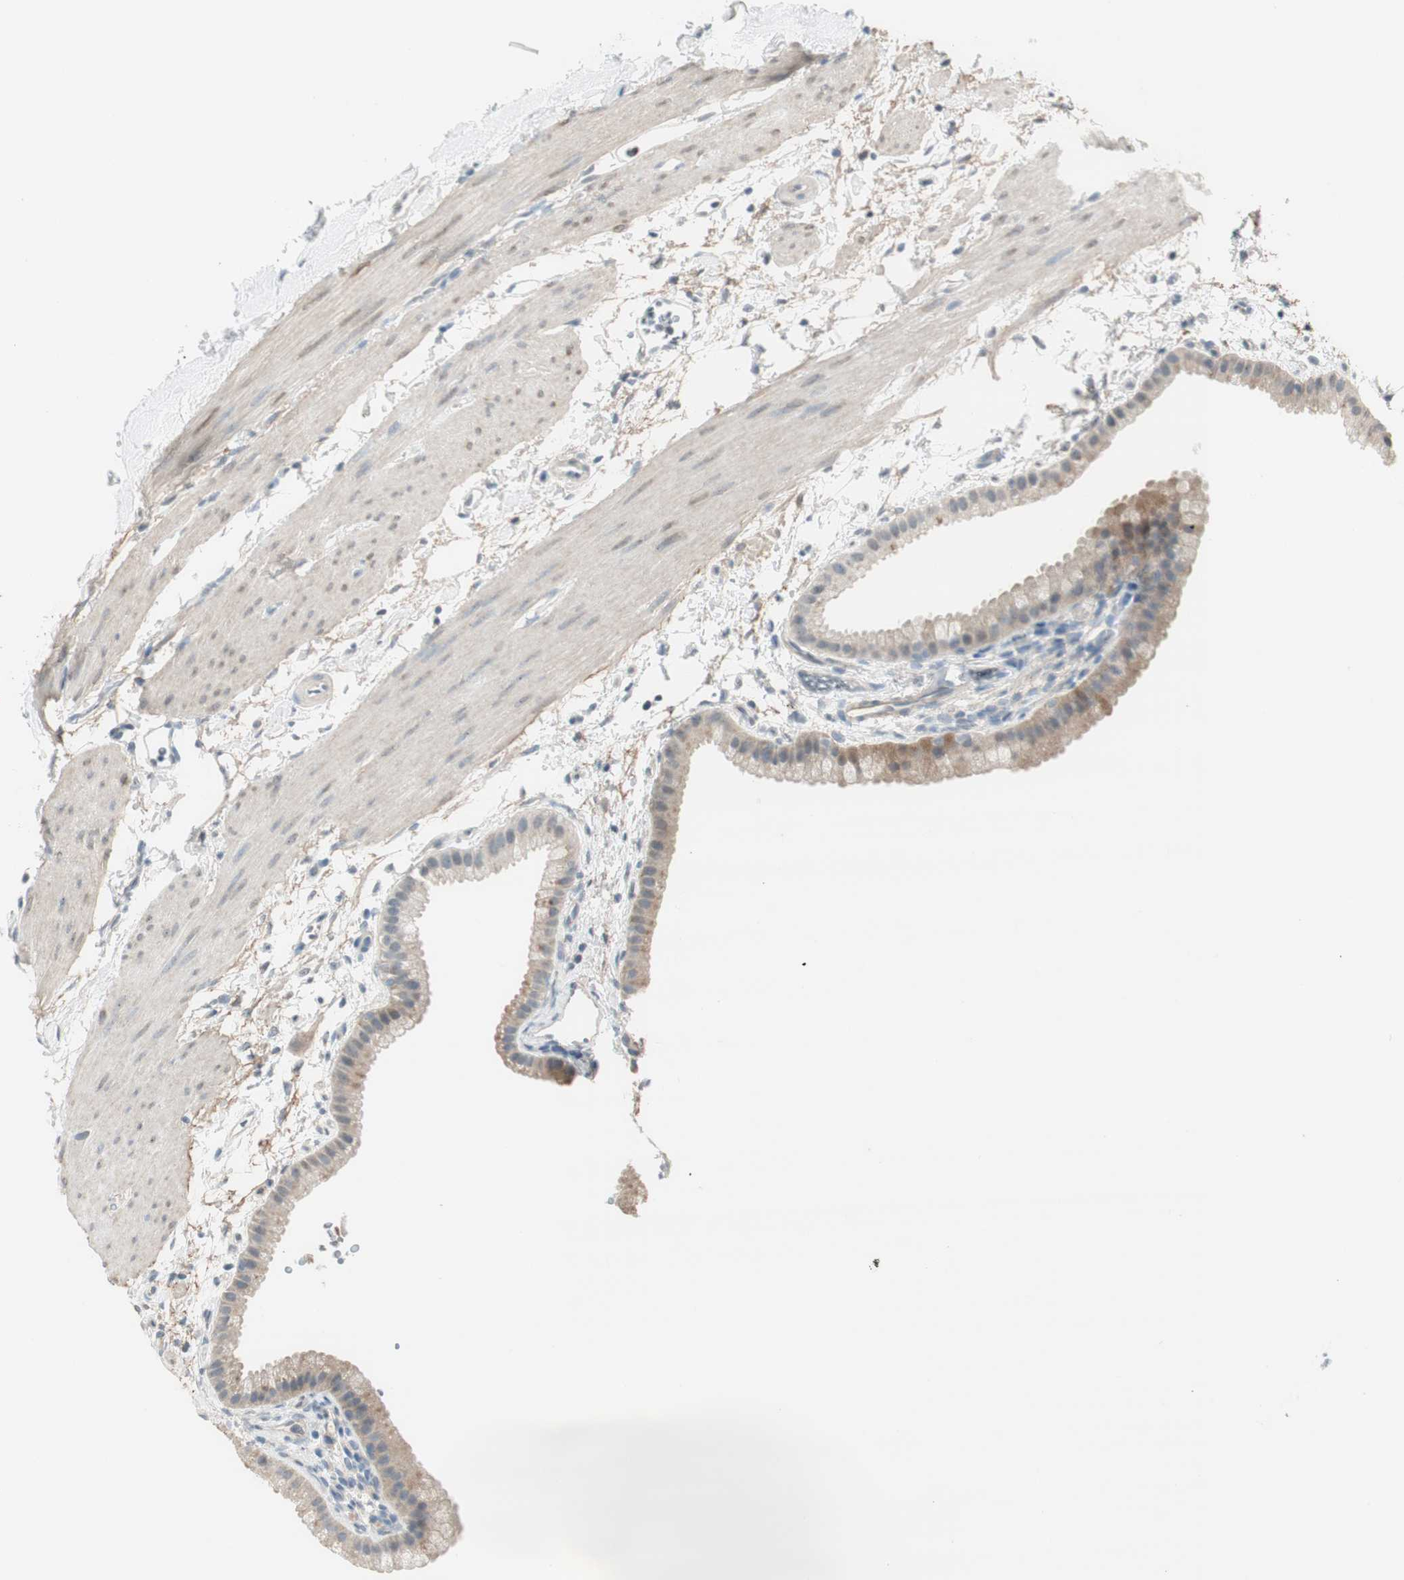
{"staining": {"intensity": "moderate", "quantity": ">75%", "location": "cytoplasmic/membranous"}, "tissue": "gallbladder", "cell_type": "Glandular cells", "image_type": "normal", "snomed": [{"axis": "morphology", "description": "Normal tissue, NOS"}, {"axis": "topography", "description": "Gallbladder"}], "caption": "Normal gallbladder was stained to show a protein in brown. There is medium levels of moderate cytoplasmic/membranous expression in about >75% of glandular cells.", "gene": "EVA1A", "patient": {"sex": "female", "age": 64}}